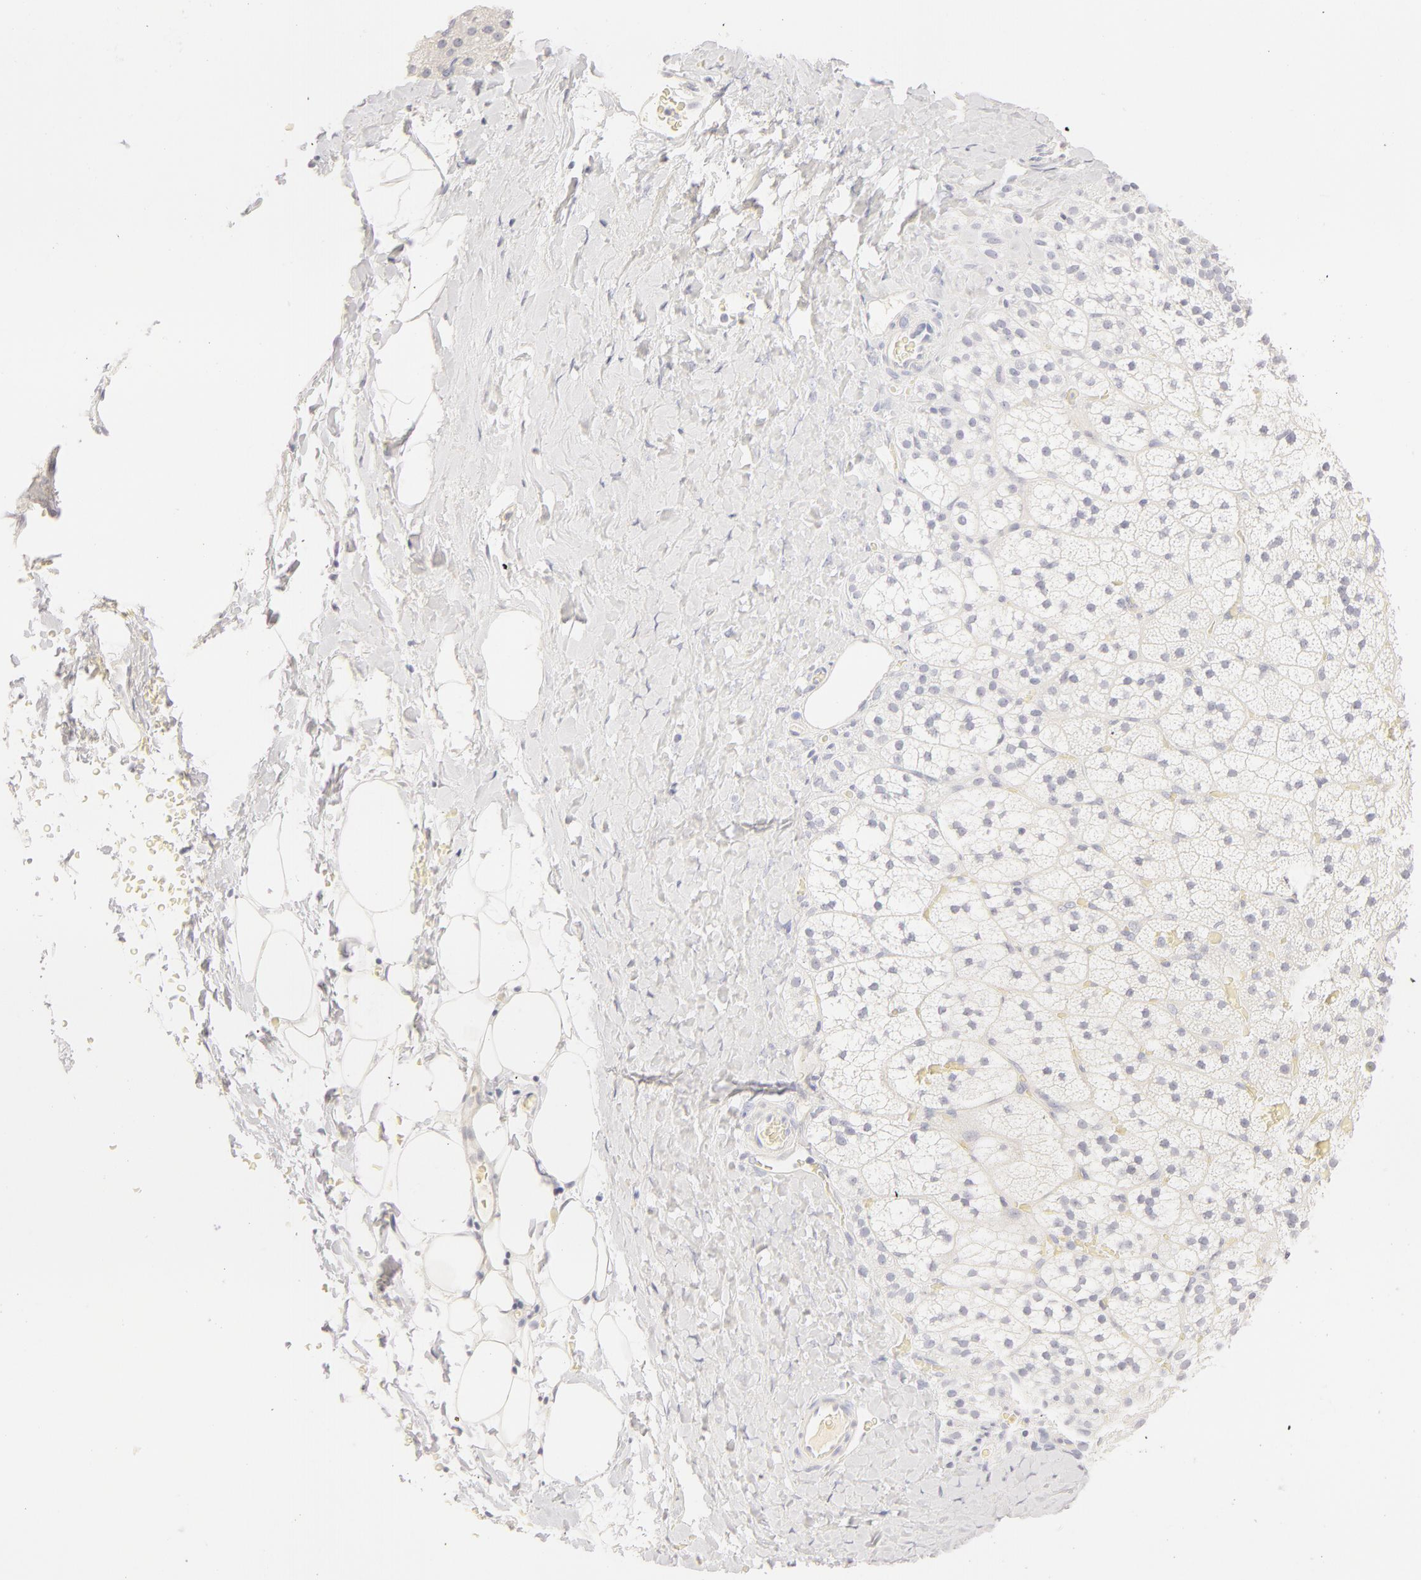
{"staining": {"intensity": "negative", "quantity": "none", "location": "none"}, "tissue": "adrenal gland", "cell_type": "Glandular cells", "image_type": "normal", "snomed": [{"axis": "morphology", "description": "Normal tissue, NOS"}, {"axis": "topography", "description": "Adrenal gland"}], "caption": "Protein analysis of benign adrenal gland exhibits no significant positivity in glandular cells.", "gene": "LGALS7B", "patient": {"sex": "male", "age": 53}}